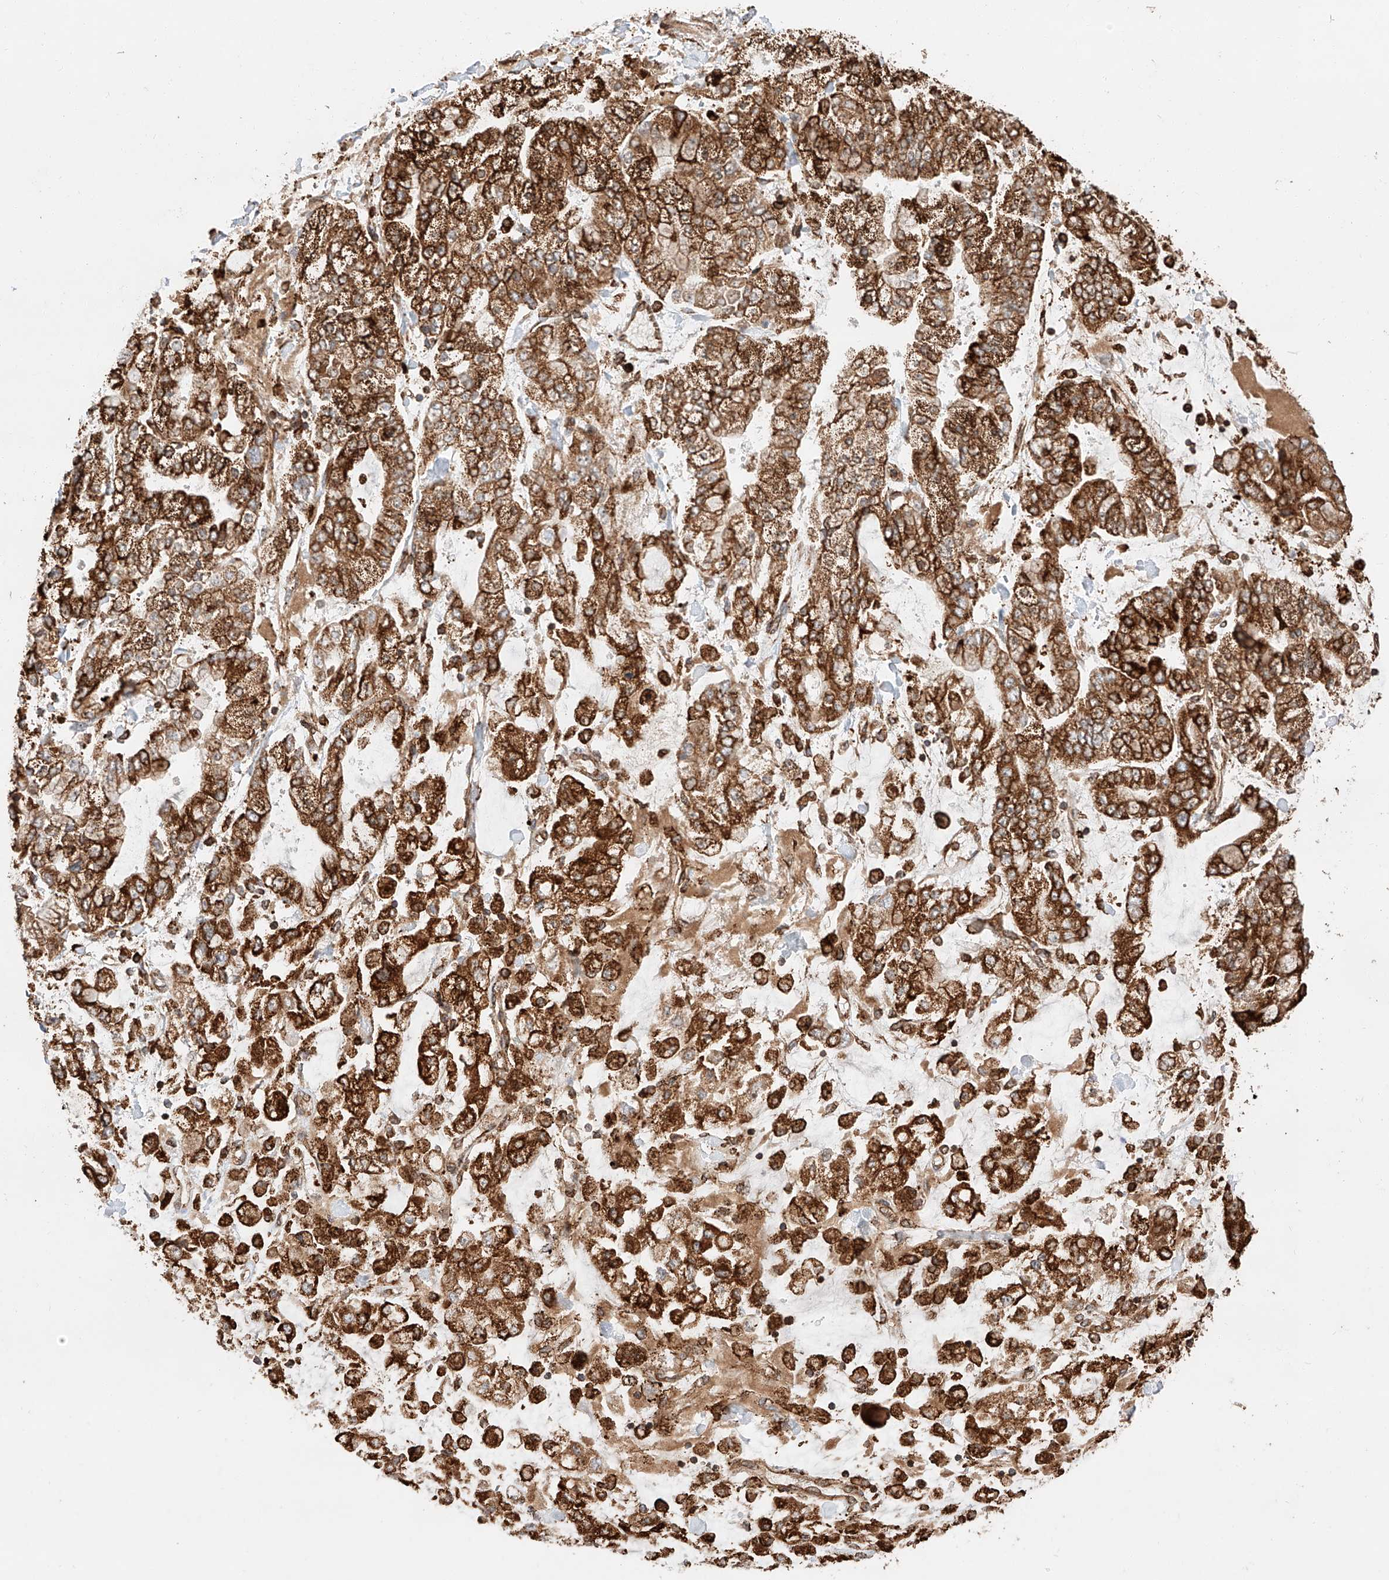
{"staining": {"intensity": "strong", "quantity": ">75%", "location": "cytoplasmic/membranous"}, "tissue": "stomach cancer", "cell_type": "Tumor cells", "image_type": "cancer", "snomed": [{"axis": "morphology", "description": "Normal tissue, NOS"}, {"axis": "morphology", "description": "Adenocarcinoma, NOS"}, {"axis": "topography", "description": "Stomach, upper"}, {"axis": "topography", "description": "Stomach"}], "caption": "Immunohistochemical staining of stomach cancer demonstrates high levels of strong cytoplasmic/membranous expression in approximately >75% of tumor cells.", "gene": "ZNF84", "patient": {"sex": "male", "age": 76}}